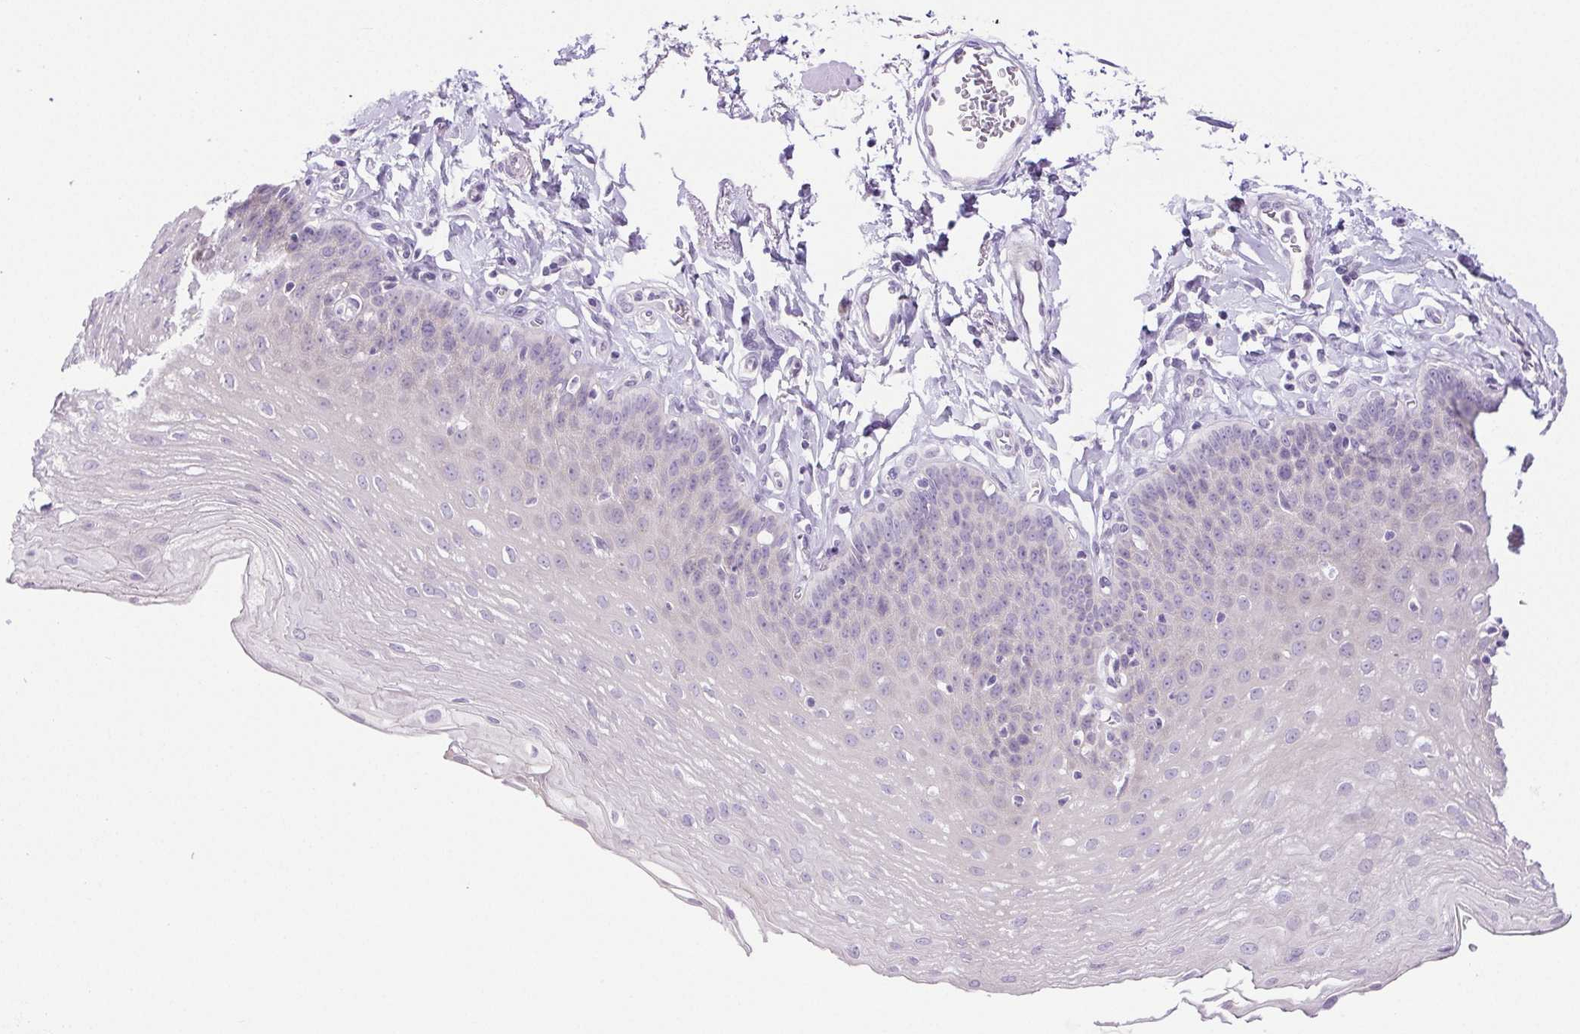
{"staining": {"intensity": "negative", "quantity": "none", "location": "none"}, "tissue": "esophagus", "cell_type": "Squamous epithelial cells", "image_type": "normal", "snomed": [{"axis": "morphology", "description": "Normal tissue, NOS"}, {"axis": "topography", "description": "Esophagus"}], "caption": "DAB immunohistochemical staining of benign esophagus exhibits no significant expression in squamous epithelial cells.", "gene": "PAPPA2", "patient": {"sex": "female", "age": 81}}